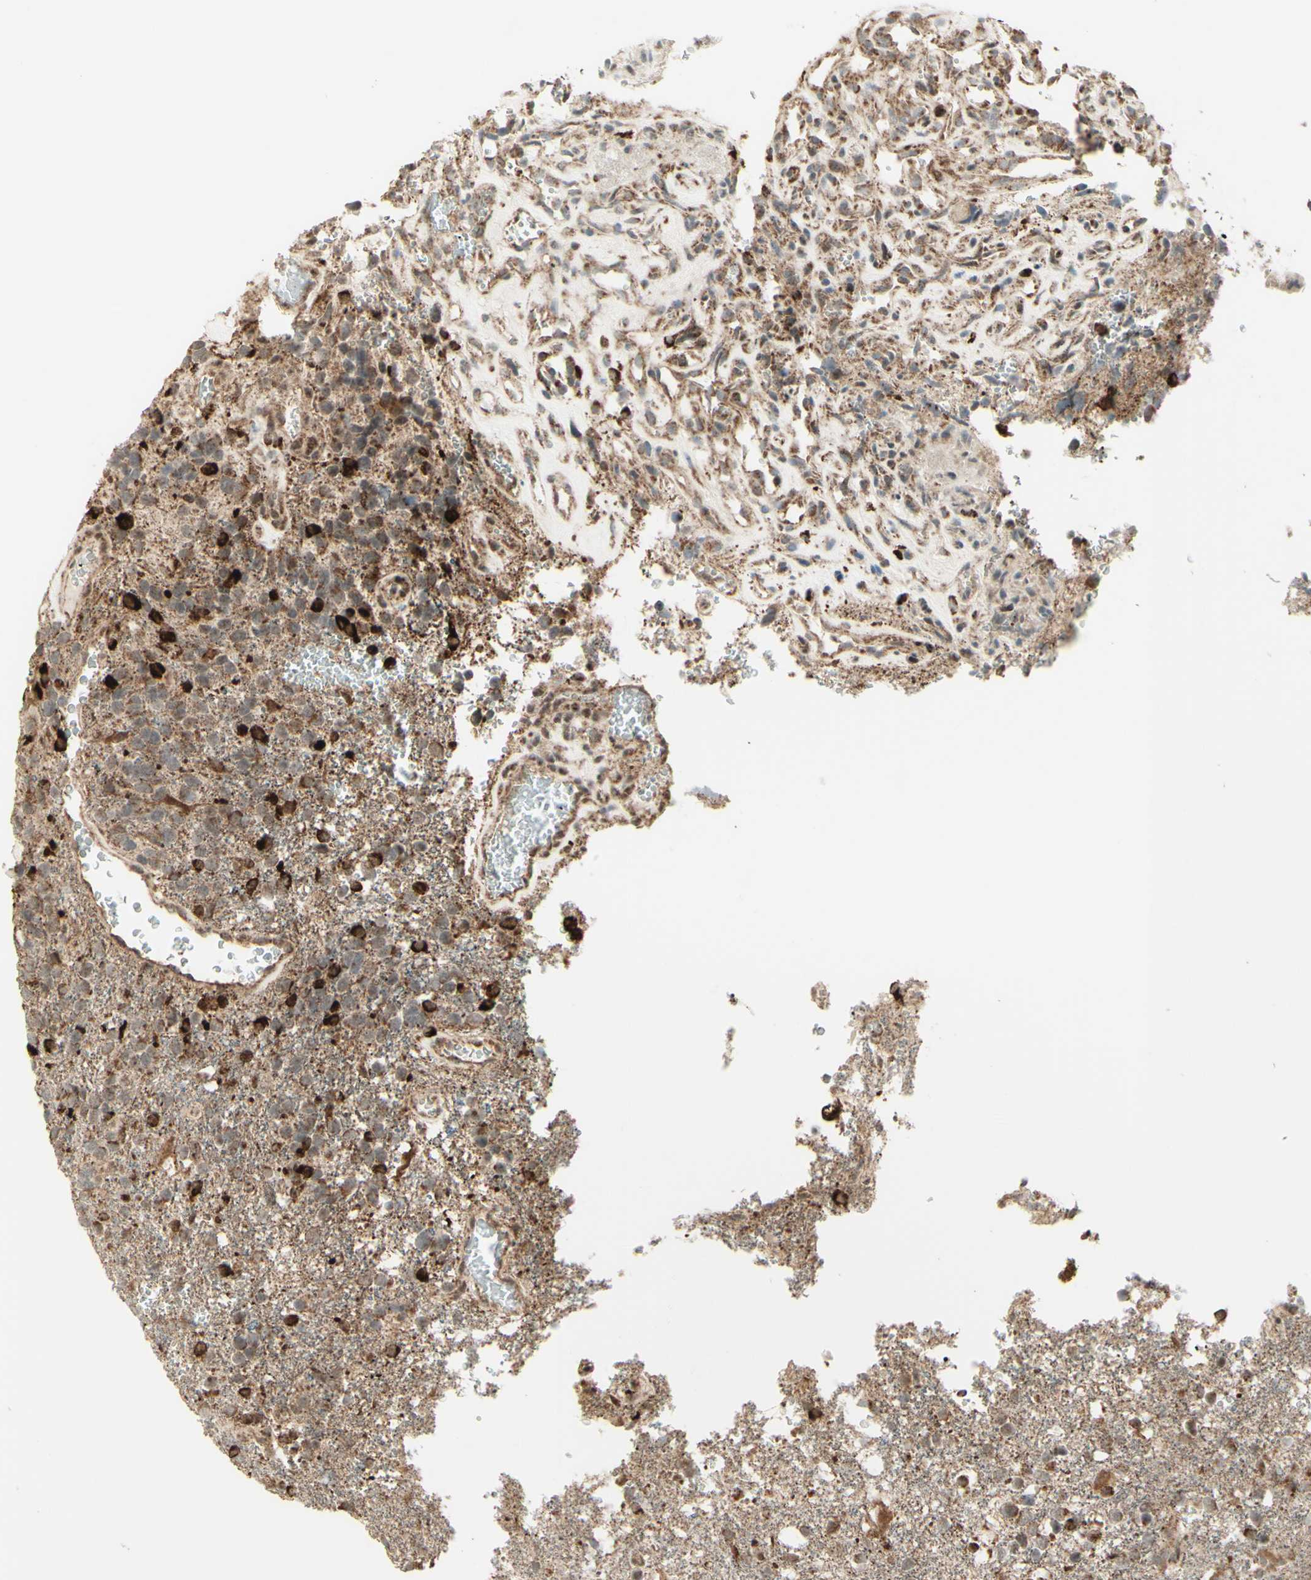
{"staining": {"intensity": "moderate", "quantity": ">75%", "location": "cytoplasmic/membranous"}, "tissue": "glioma", "cell_type": "Tumor cells", "image_type": "cancer", "snomed": [{"axis": "morphology", "description": "Glioma, malignant, High grade"}, {"axis": "topography", "description": "Brain"}], "caption": "Human glioma stained with a brown dye exhibits moderate cytoplasmic/membranous positive positivity in about >75% of tumor cells.", "gene": "DHRS3", "patient": {"sex": "female", "age": 58}}